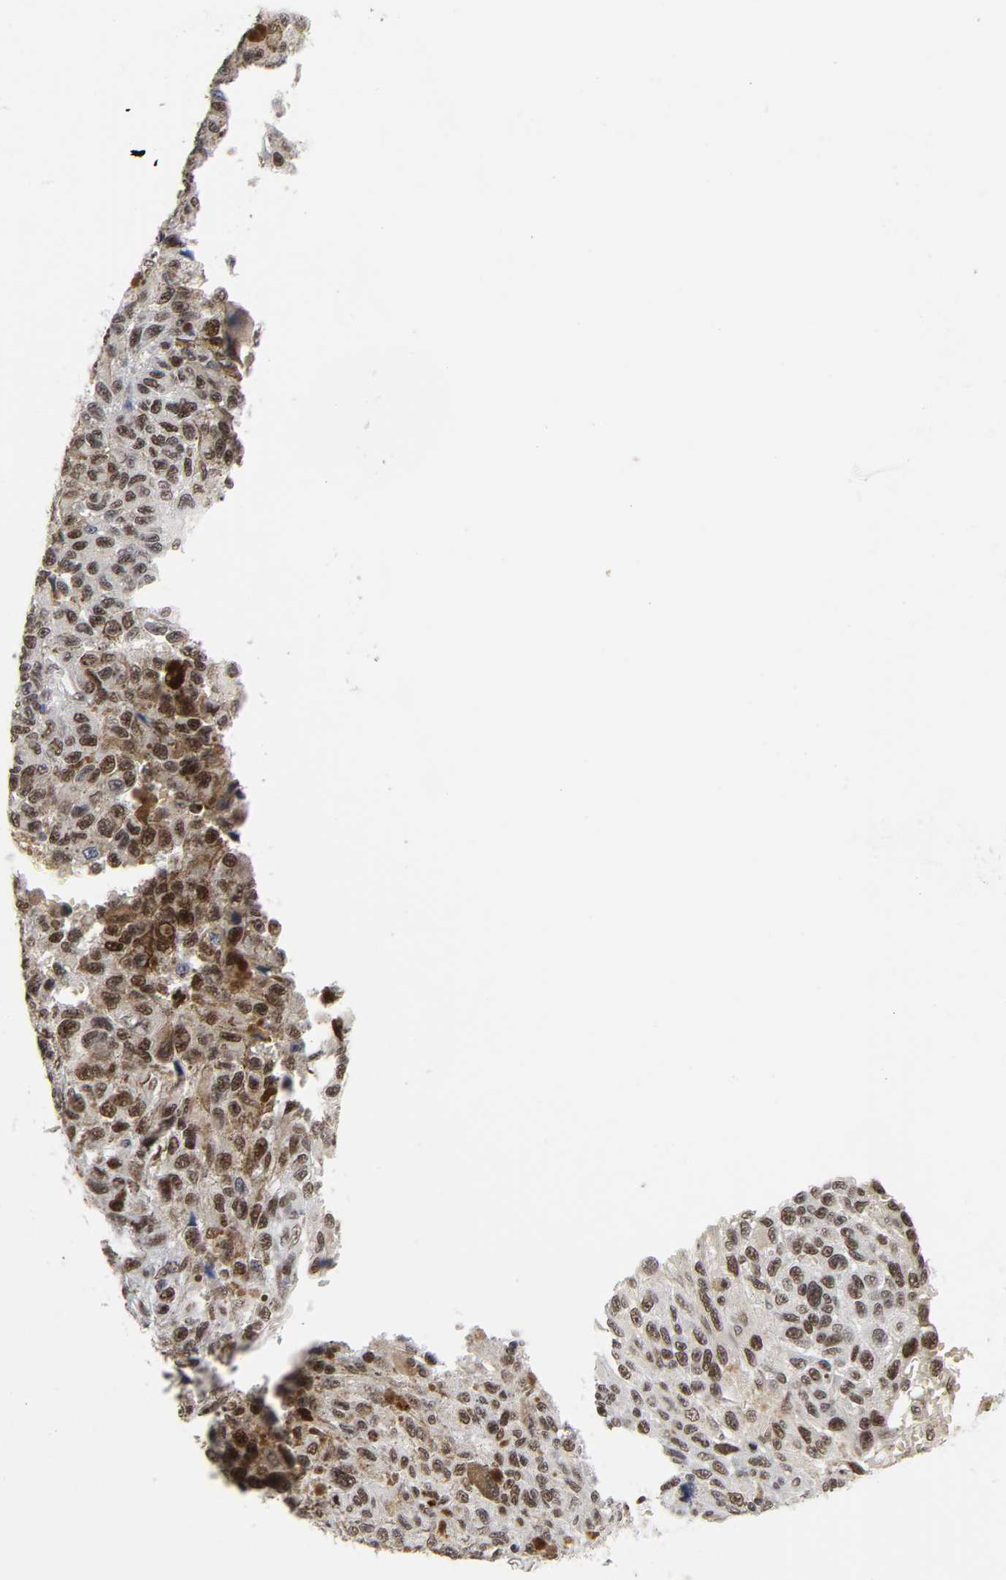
{"staining": {"intensity": "strong", "quantity": ">75%", "location": "nuclear"}, "tissue": "melanoma", "cell_type": "Tumor cells", "image_type": "cancer", "snomed": [{"axis": "morphology", "description": "Malignant melanoma, NOS"}, {"axis": "topography", "description": "Skin"}], "caption": "There is high levels of strong nuclear positivity in tumor cells of melanoma, as demonstrated by immunohistochemical staining (brown color).", "gene": "CREBBP", "patient": {"sex": "male", "age": 81}}